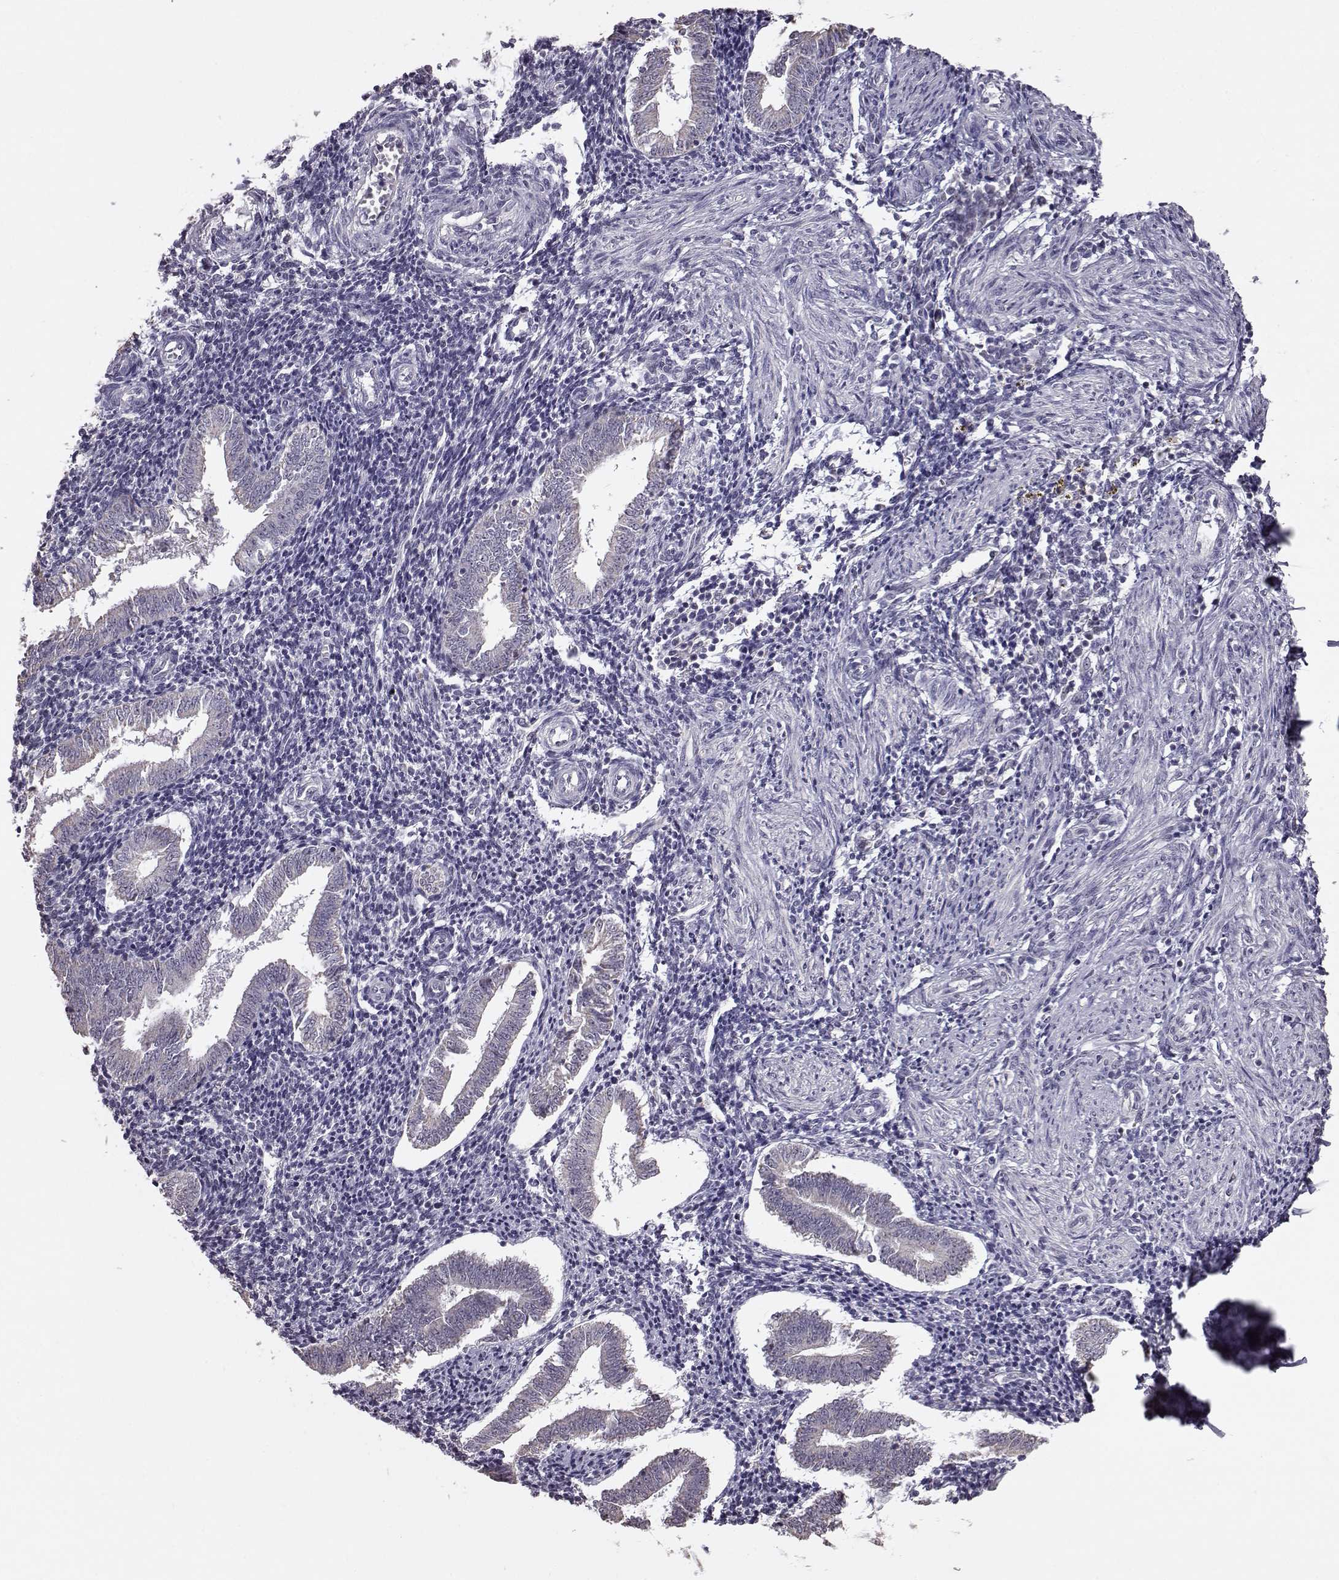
{"staining": {"intensity": "negative", "quantity": "none", "location": "none"}, "tissue": "endometrium", "cell_type": "Cells in endometrial stroma", "image_type": "normal", "snomed": [{"axis": "morphology", "description": "Normal tissue, NOS"}, {"axis": "topography", "description": "Endometrium"}], "caption": "IHC of unremarkable endometrium demonstrates no expression in cells in endometrial stroma.", "gene": "ALDH3A1", "patient": {"sex": "female", "age": 25}}